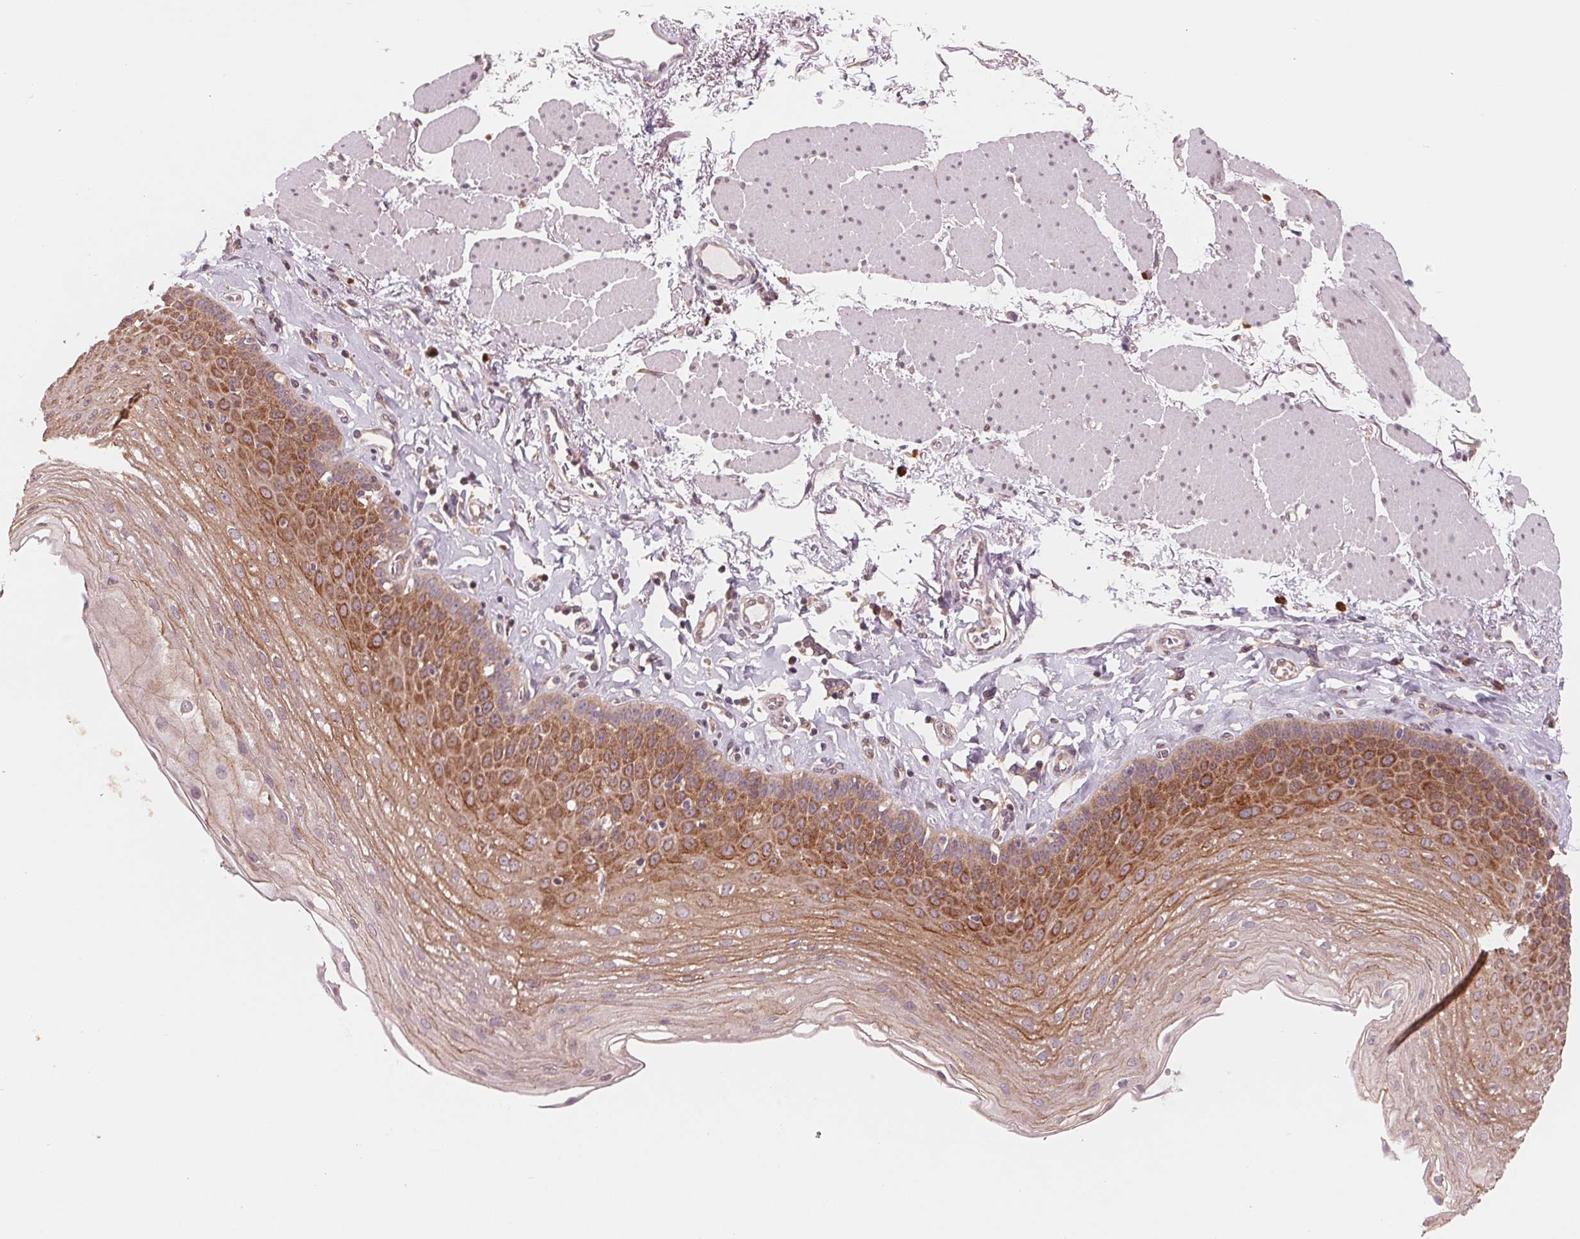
{"staining": {"intensity": "strong", "quantity": "25%-75%", "location": "cytoplasmic/membranous"}, "tissue": "esophagus", "cell_type": "Squamous epithelial cells", "image_type": "normal", "snomed": [{"axis": "morphology", "description": "Normal tissue, NOS"}, {"axis": "topography", "description": "Esophagus"}], "caption": "Immunohistochemistry (IHC) photomicrograph of normal esophagus stained for a protein (brown), which exhibits high levels of strong cytoplasmic/membranous staining in approximately 25%-75% of squamous epithelial cells.", "gene": "GIGYF2", "patient": {"sex": "female", "age": 81}}